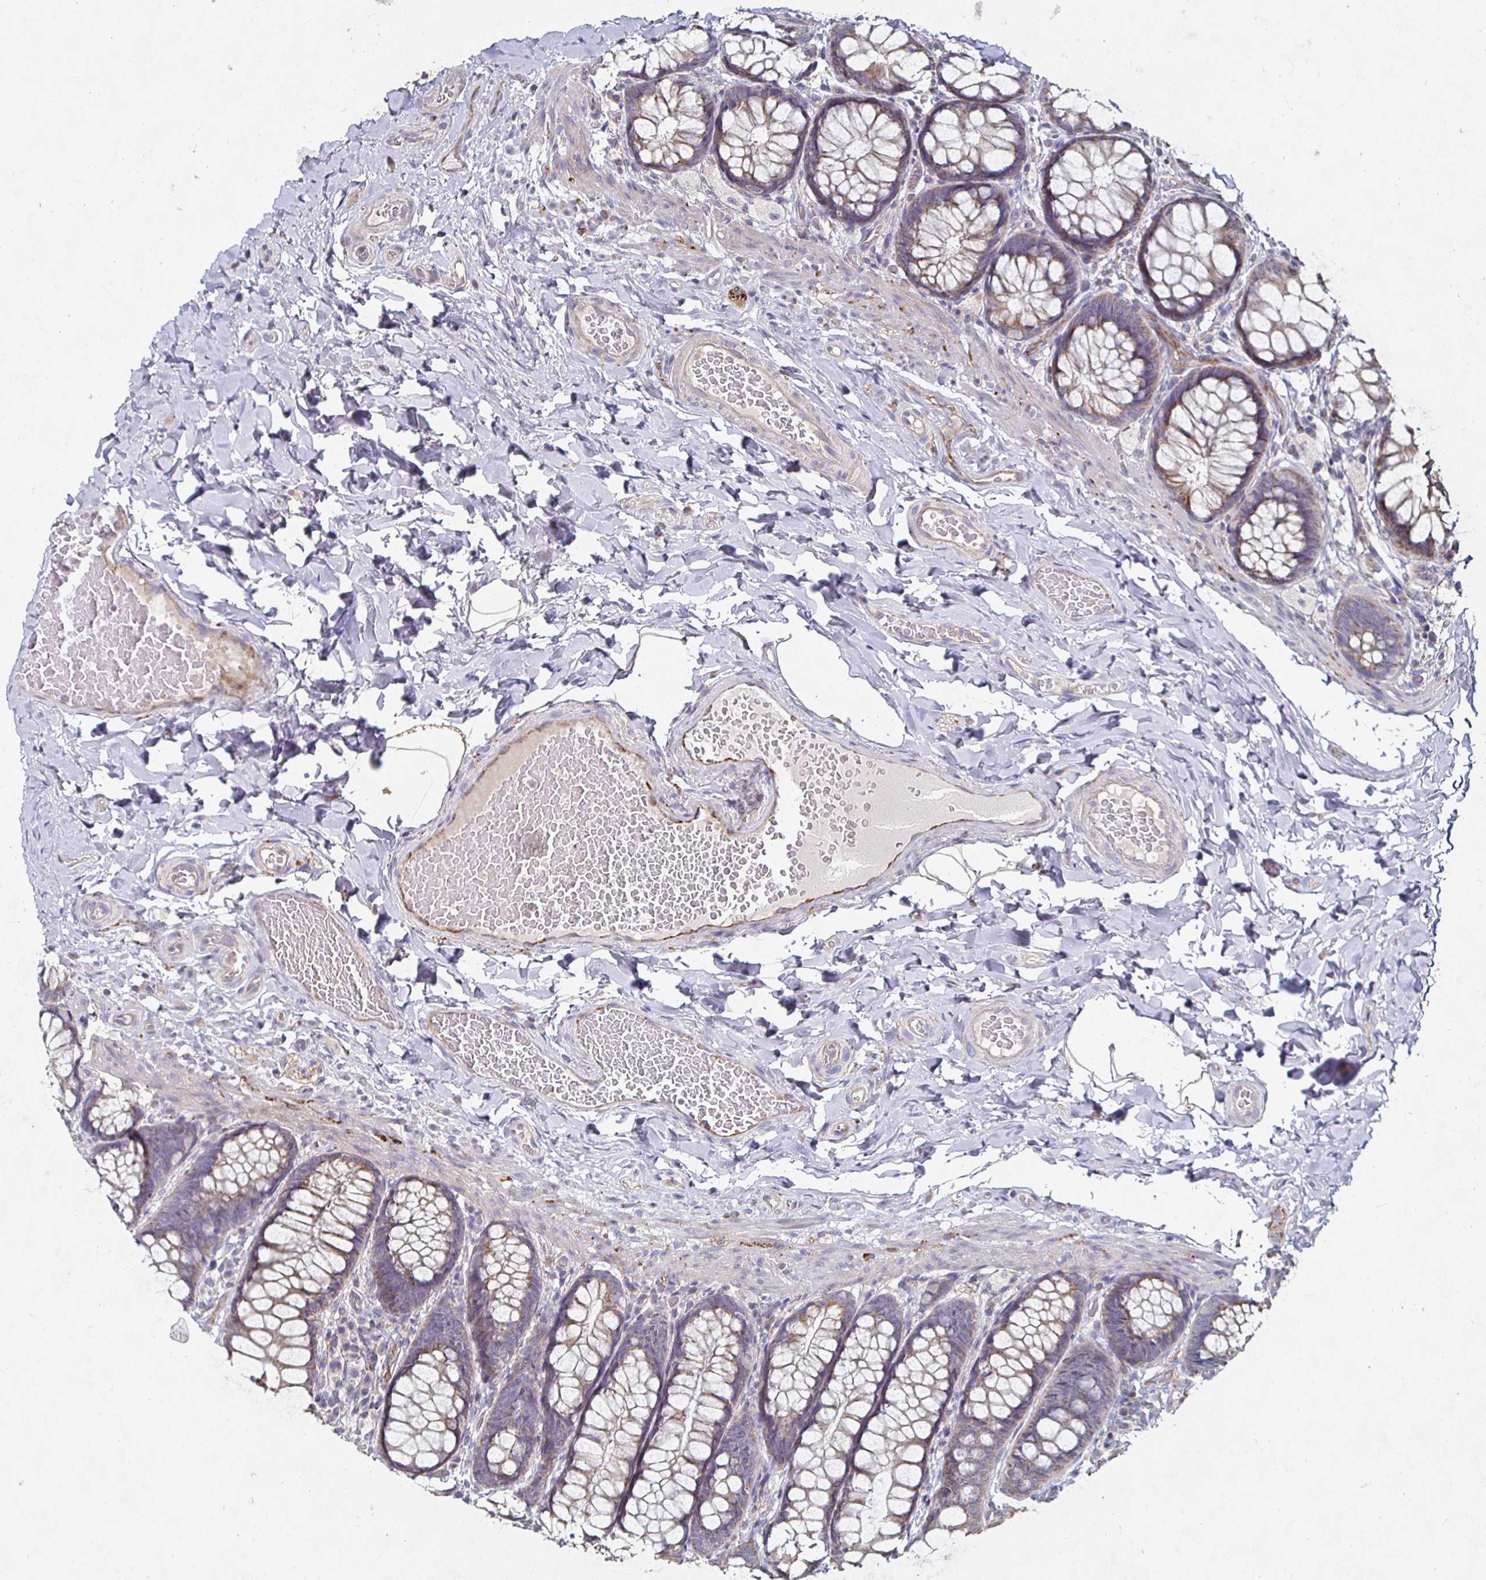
{"staining": {"intensity": "moderate", "quantity": "25%-75%", "location": "cytoplasmic/membranous"}, "tissue": "colon", "cell_type": "Endothelial cells", "image_type": "normal", "snomed": [{"axis": "morphology", "description": "Normal tissue, NOS"}, {"axis": "topography", "description": "Colon"}], "caption": "Colon stained for a protein (brown) reveals moderate cytoplasmic/membranous positive expression in about 25%-75% of endothelial cells.", "gene": "NRSN1", "patient": {"sex": "male", "age": 47}}